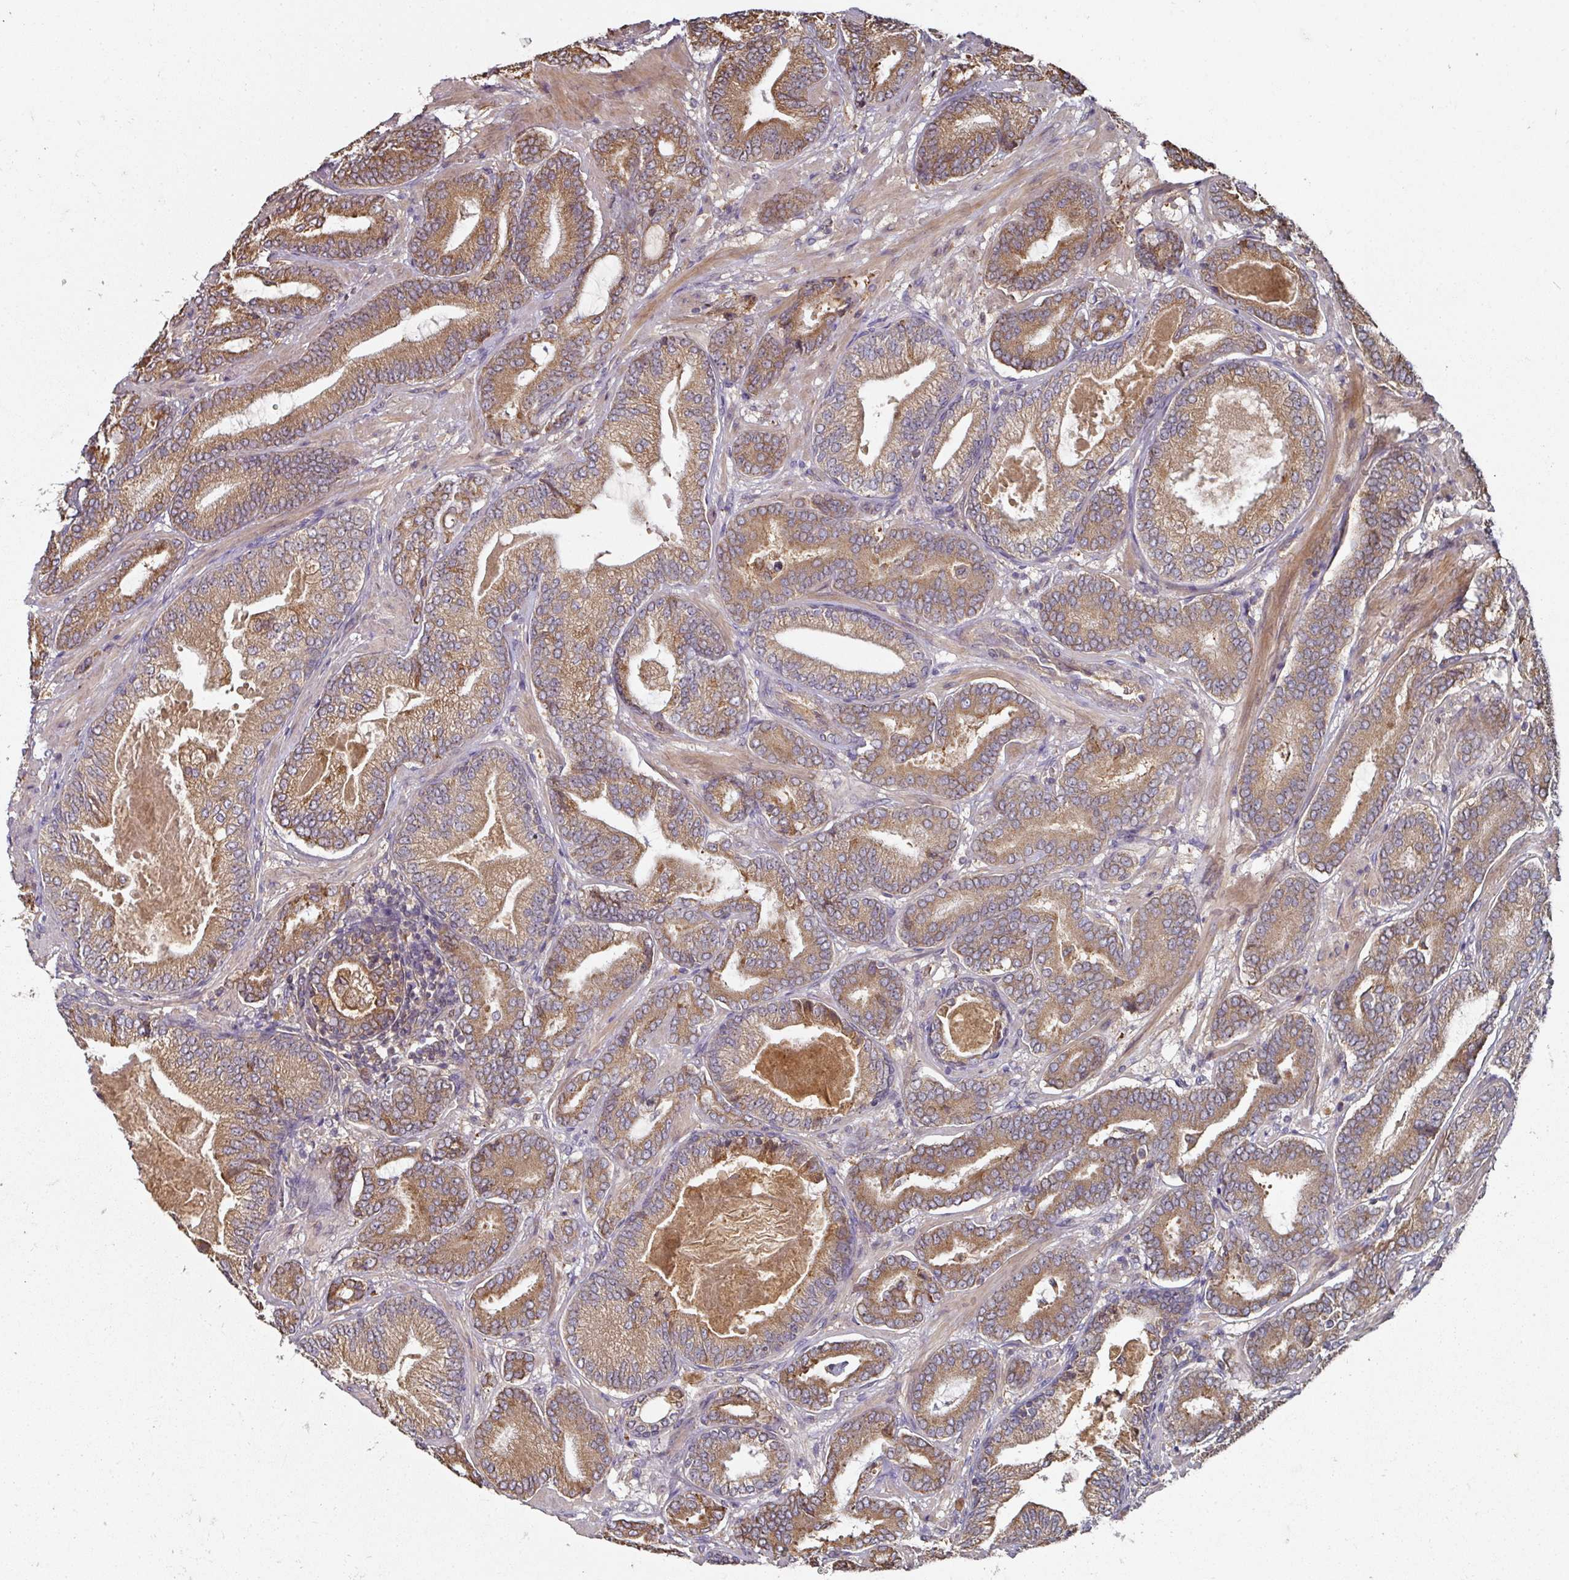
{"staining": {"intensity": "moderate", "quantity": ">75%", "location": "cytoplasmic/membranous"}, "tissue": "prostate cancer", "cell_type": "Tumor cells", "image_type": "cancer", "snomed": [{"axis": "morphology", "description": "Adenocarcinoma, Low grade"}, {"axis": "topography", "description": "Prostate and seminal vesicle, NOS"}], "caption": "Prostate cancer was stained to show a protein in brown. There is medium levels of moderate cytoplasmic/membranous staining in approximately >75% of tumor cells. The staining was performed using DAB (3,3'-diaminobenzidine), with brown indicating positive protein expression. Nuclei are stained blue with hematoxylin.", "gene": "CEP95", "patient": {"sex": "male", "age": 61}}